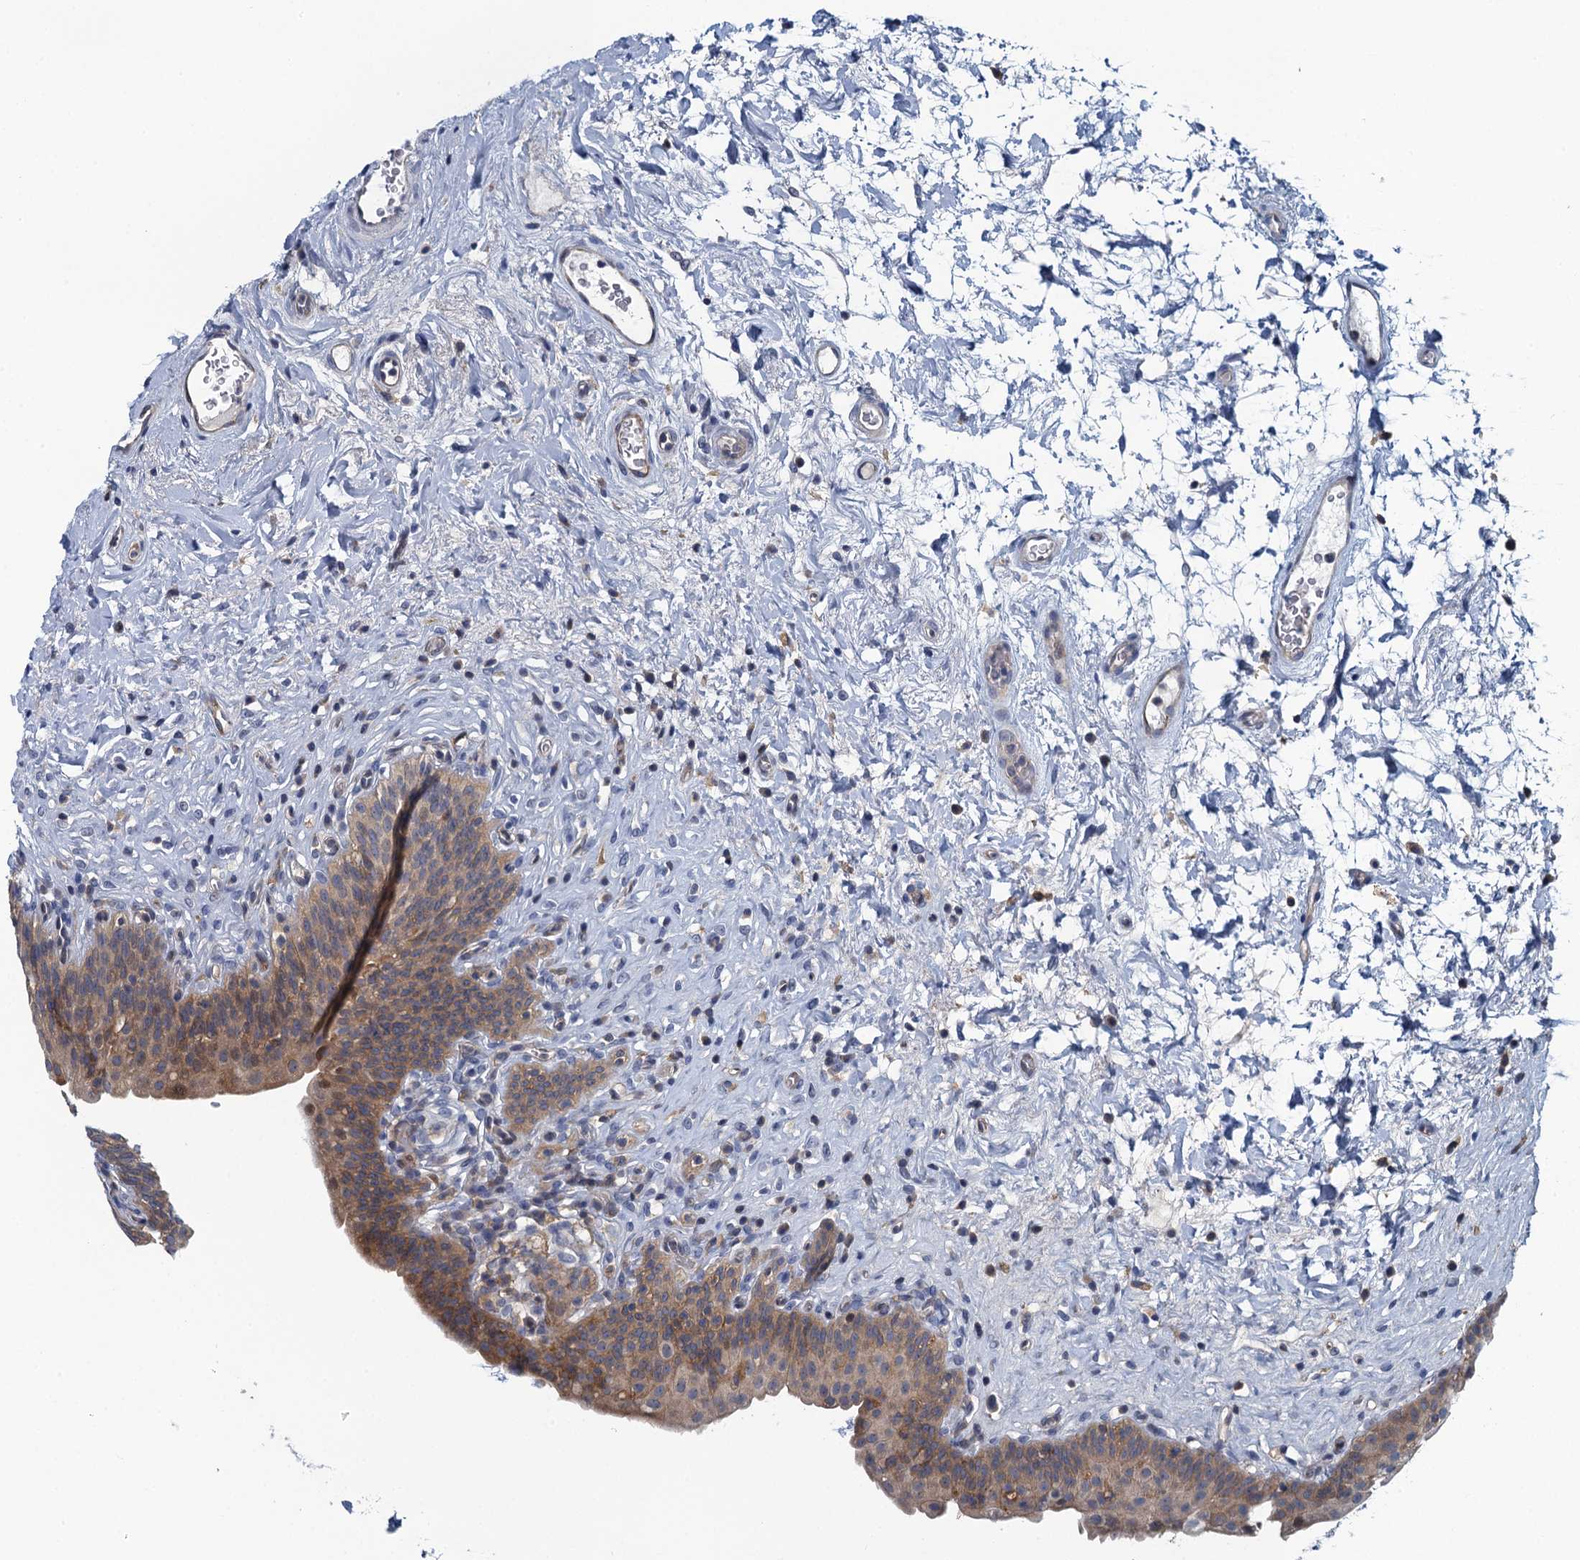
{"staining": {"intensity": "moderate", "quantity": "25%-75%", "location": "cytoplasmic/membranous"}, "tissue": "urinary bladder", "cell_type": "Urothelial cells", "image_type": "normal", "snomed": [{"axis": "morphology", "description": "Normal tissue, NOS"}, {"axis": "topography", "description": "Urinary bladder"}], "caption": "An image showing moderate cytoplasmic/membranous positivity in about 25%-75% of urothelial cells in benign urinary bladder, as visualized by brown immunohistochemical staining.", "gene": "NCKAP1L", "patient": {"sex": "male", "age": 83}}